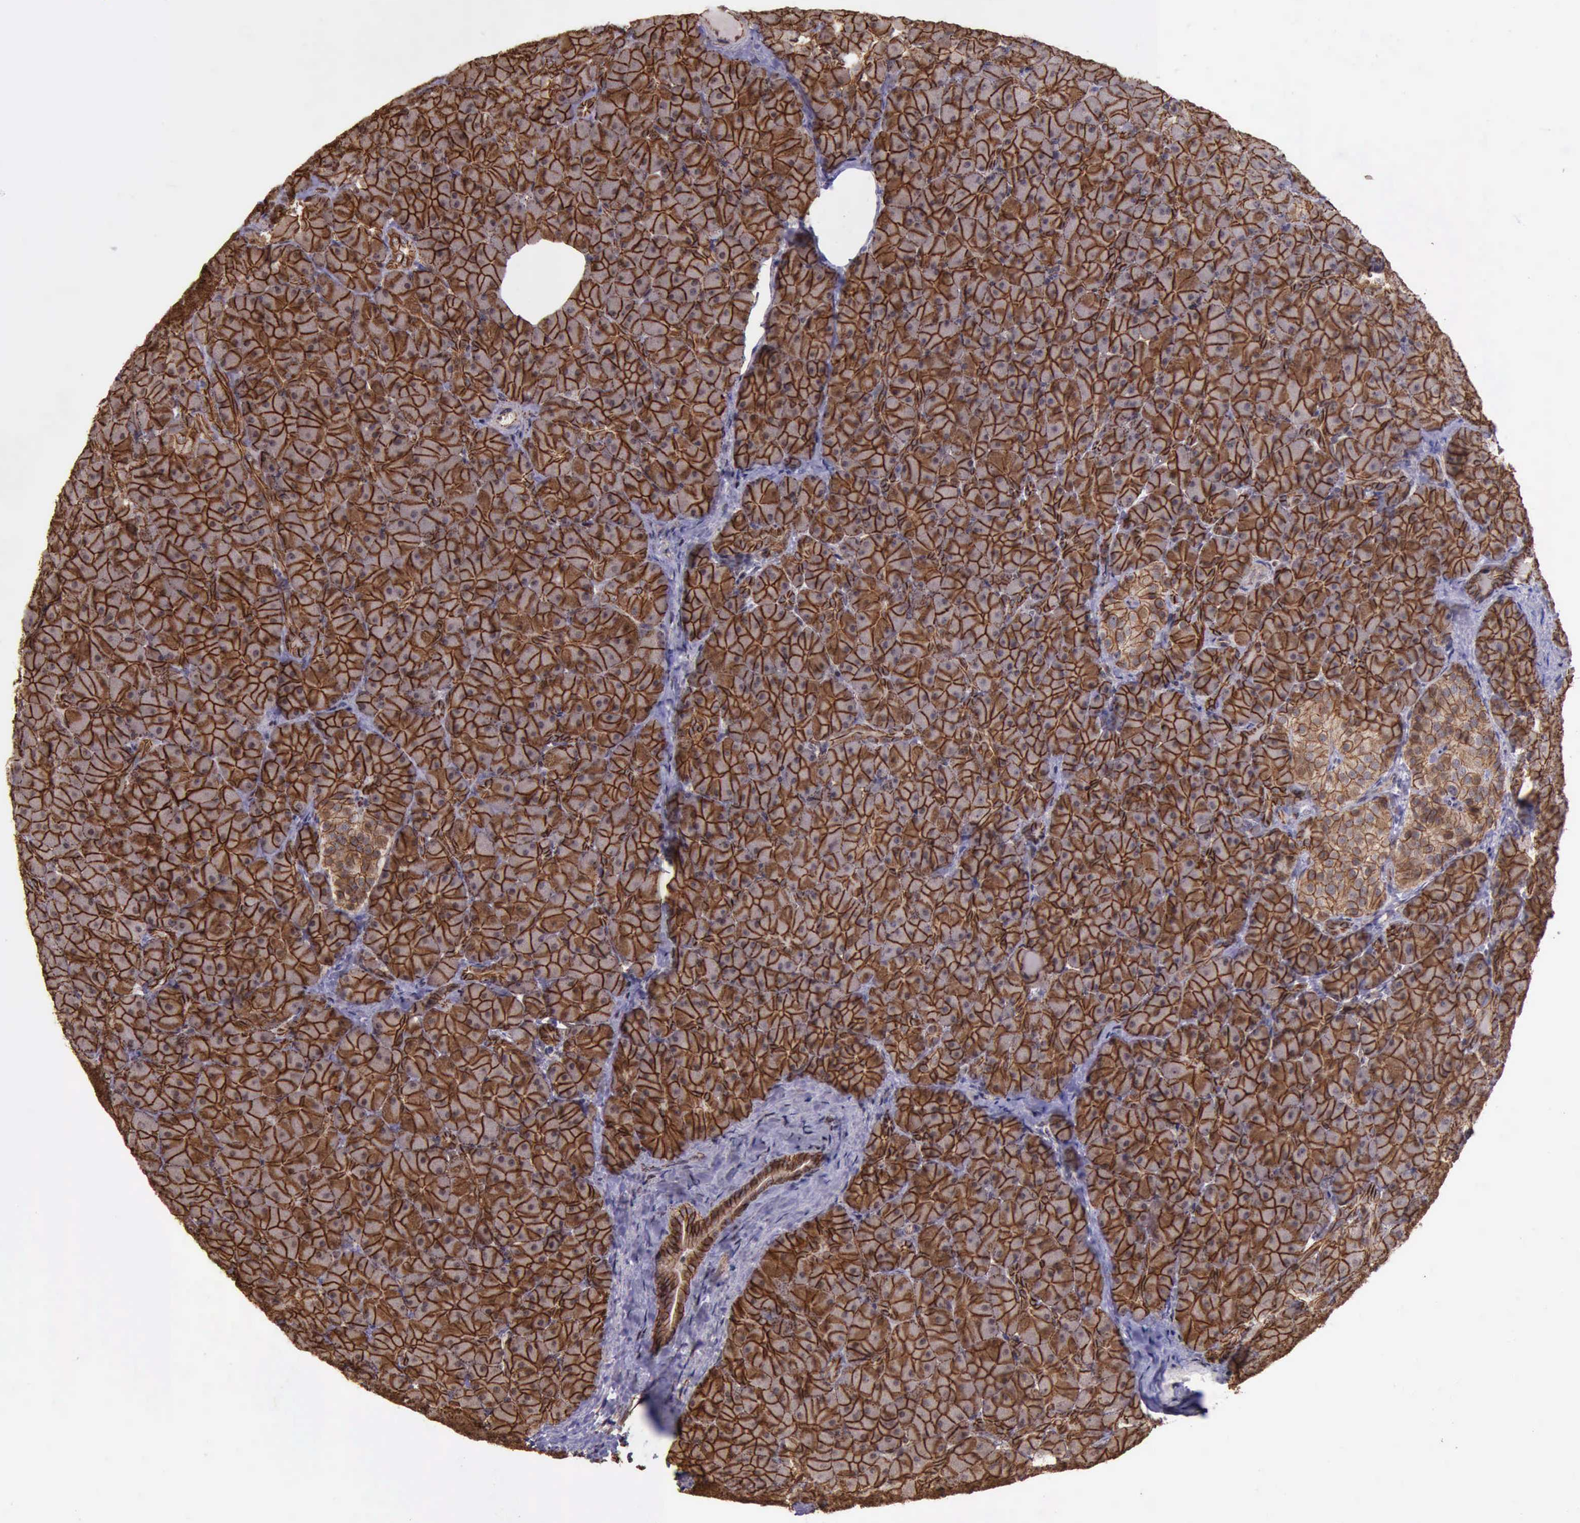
{"staining": {"intensity": "strong", "quantity": ">75%", "location": "cytoplasmic/membranous"}, "tissue": "pancreas", "cell_type": "Exocrine glandular cells", "image_type": "normal", "snomed": [{"axis": "morphology", "description": "Normal tissue, NOS"}, {"axis": "topography", "description": "Pancreas"}], "caption": "DAB (3,3'-diaminobenzidine) immunohistochemical staining of unremarkable human pancreas displays strong cytoplasmic/membranous protein expression in approximately >75% of exocrine glandular cells. (DAB (3,3'-diaminobenzidine) IHC with brightfield microscopy, high magnification).", "gene": "CTNNB1", "patient": {"sex": "male", "age": 66}}